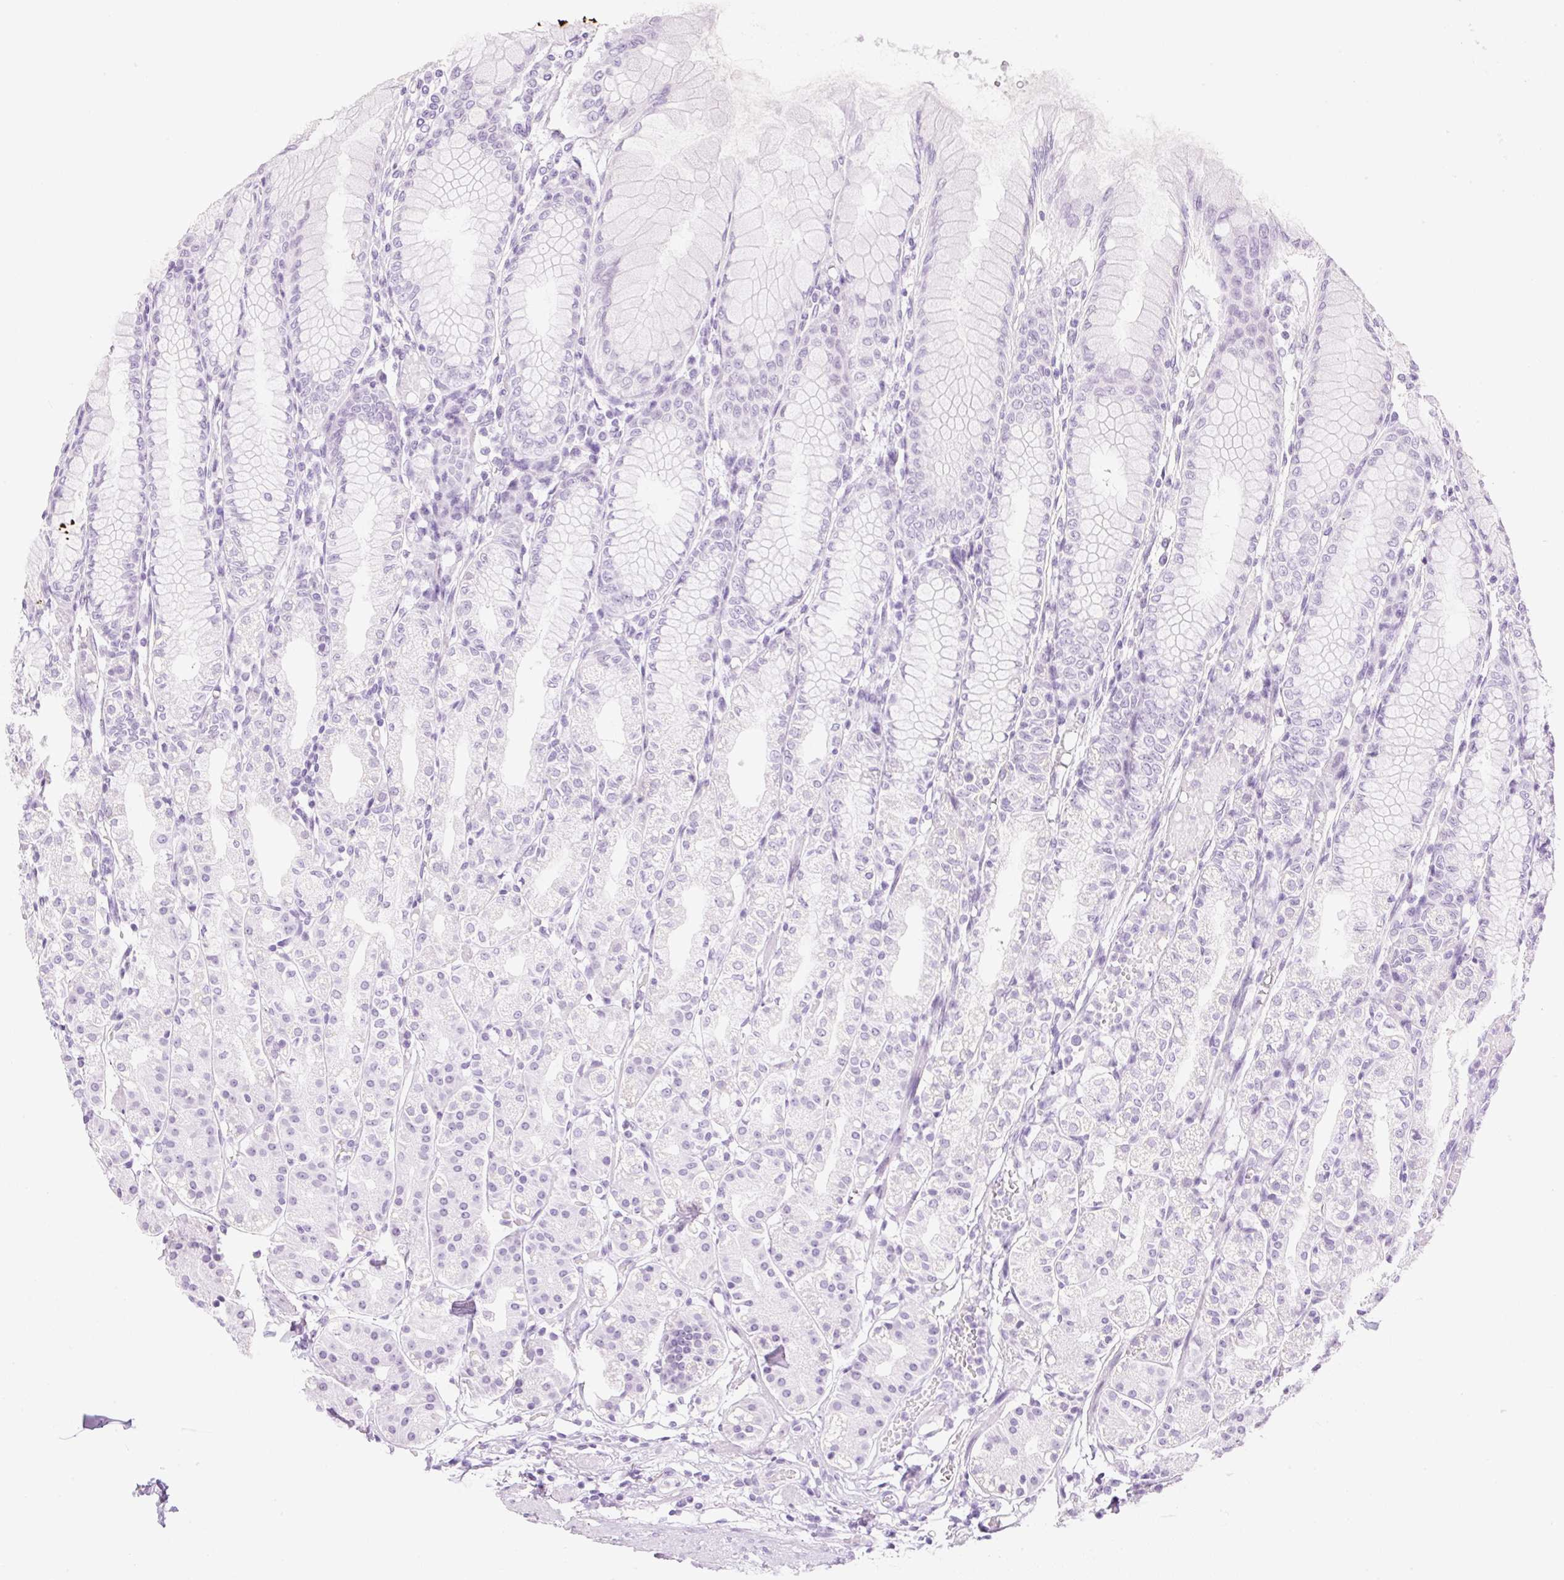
{"staining": {"intensity": "negative", "quantity": "none", "location": "none"}, "tissue": "stomach", "cell_type": "Glandular cells", "image_type": "normal", "snomed": [{"axis": "morphology", "description": "Normal tissue, NOS"}, {"axis": "topography", "description": "Stomach"}], "caption": "A photomicrograph of human stomach is negative for staining in glandular cells. The staining is performed using DAB brown chromogen with nuclei counter-stained in using hematoxylin.", "gene": "SPRR4", "patient": {"sex": "female", "age": 57}}